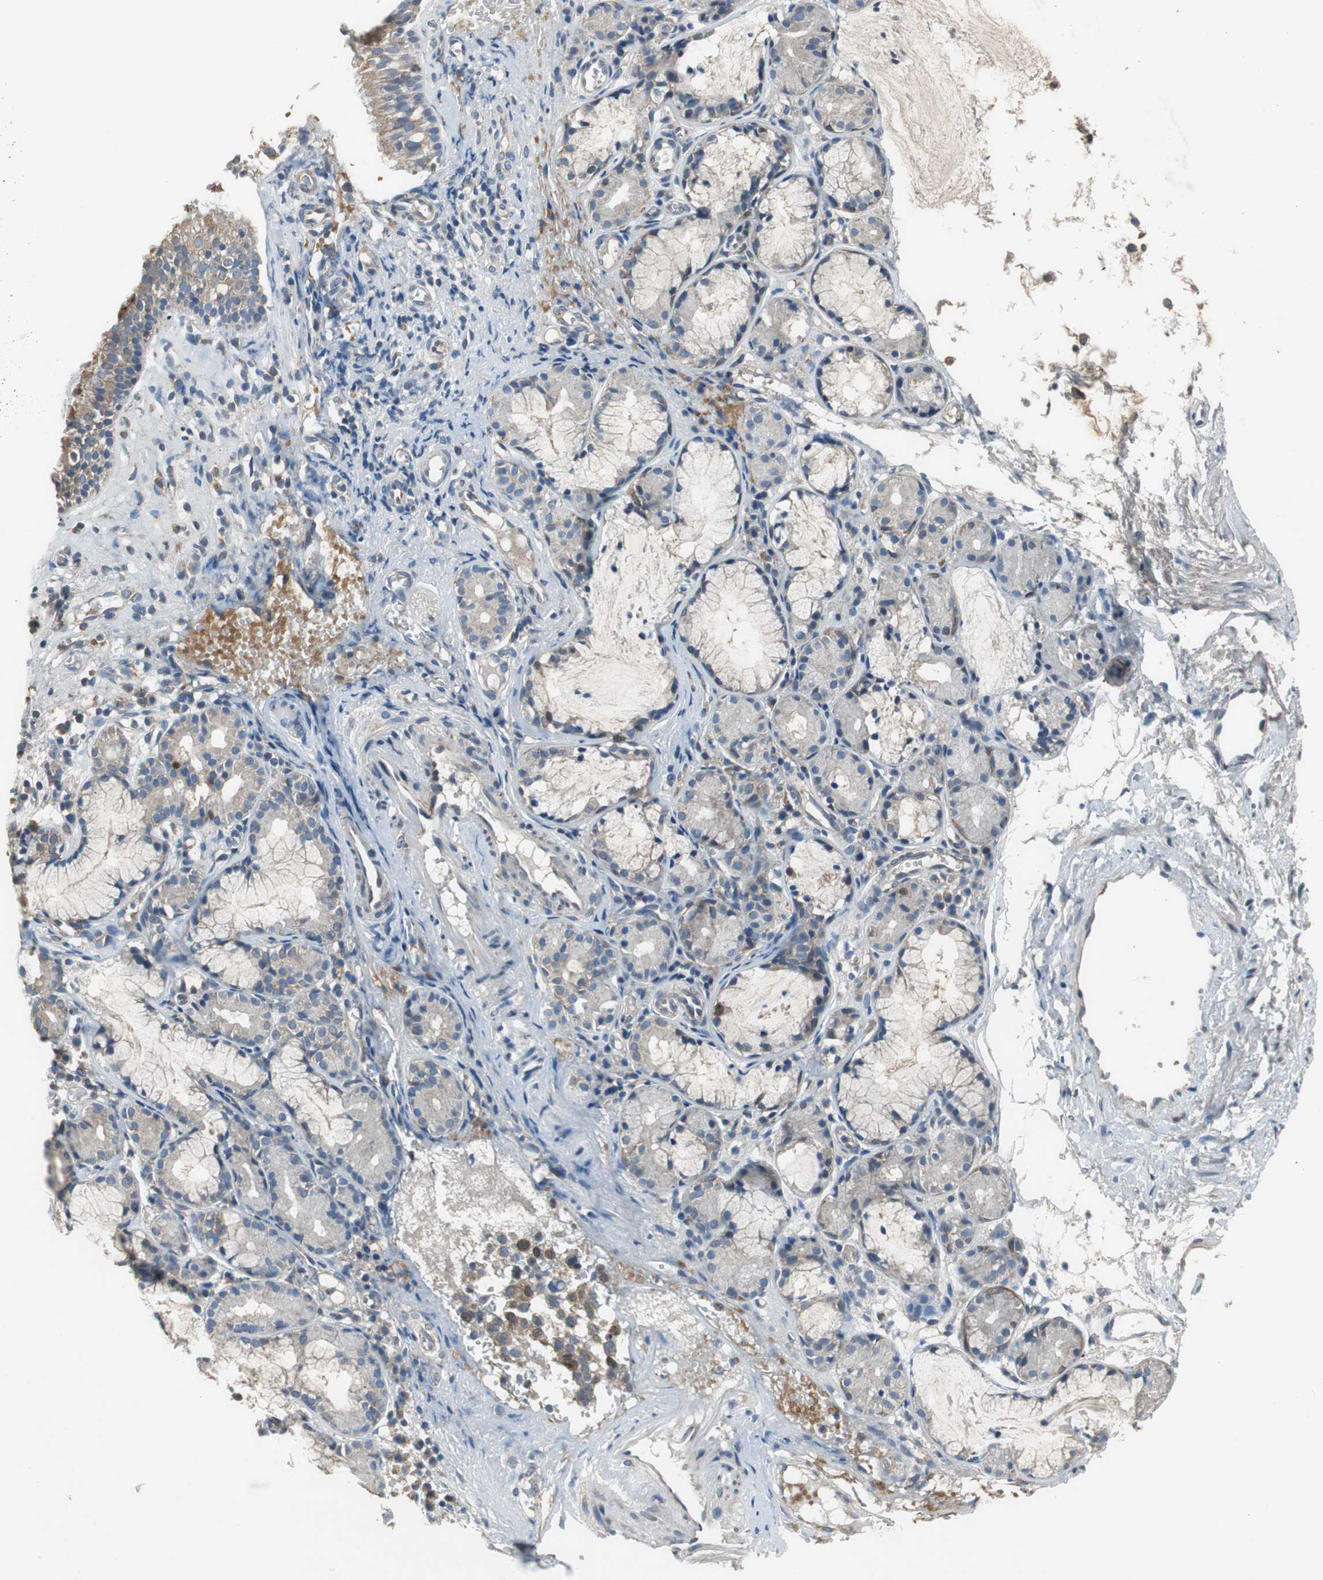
{"staining": {"intensity": "moderate", "quantity": ">75%", "location": "cytoplasmic/membranous"}, "tissue": "nasopharynx", "cell_type": "Respiratory epithelial cells", "image_type": "normal", "snomed": [{"axis": "morphology", "description": "Normal tissue, NOS"}, {"axis": "morphology", "description": "Inflammation, NOS"}, {"axis": "topography", "description": "Nasopharynx"}], "caption": "IHC image of unremarkable nasopharynx: nasopharynx stained using immunohistochemistry demonstrates medium levels of moderate protein expression localized specifically in the cytoplasmic/membranous of respiratory epithelial cells, appearing as a cytoplasmic/membranous brown color.", "gene": "PI4KB", "patient": {"sex": "female", "age": 55}}